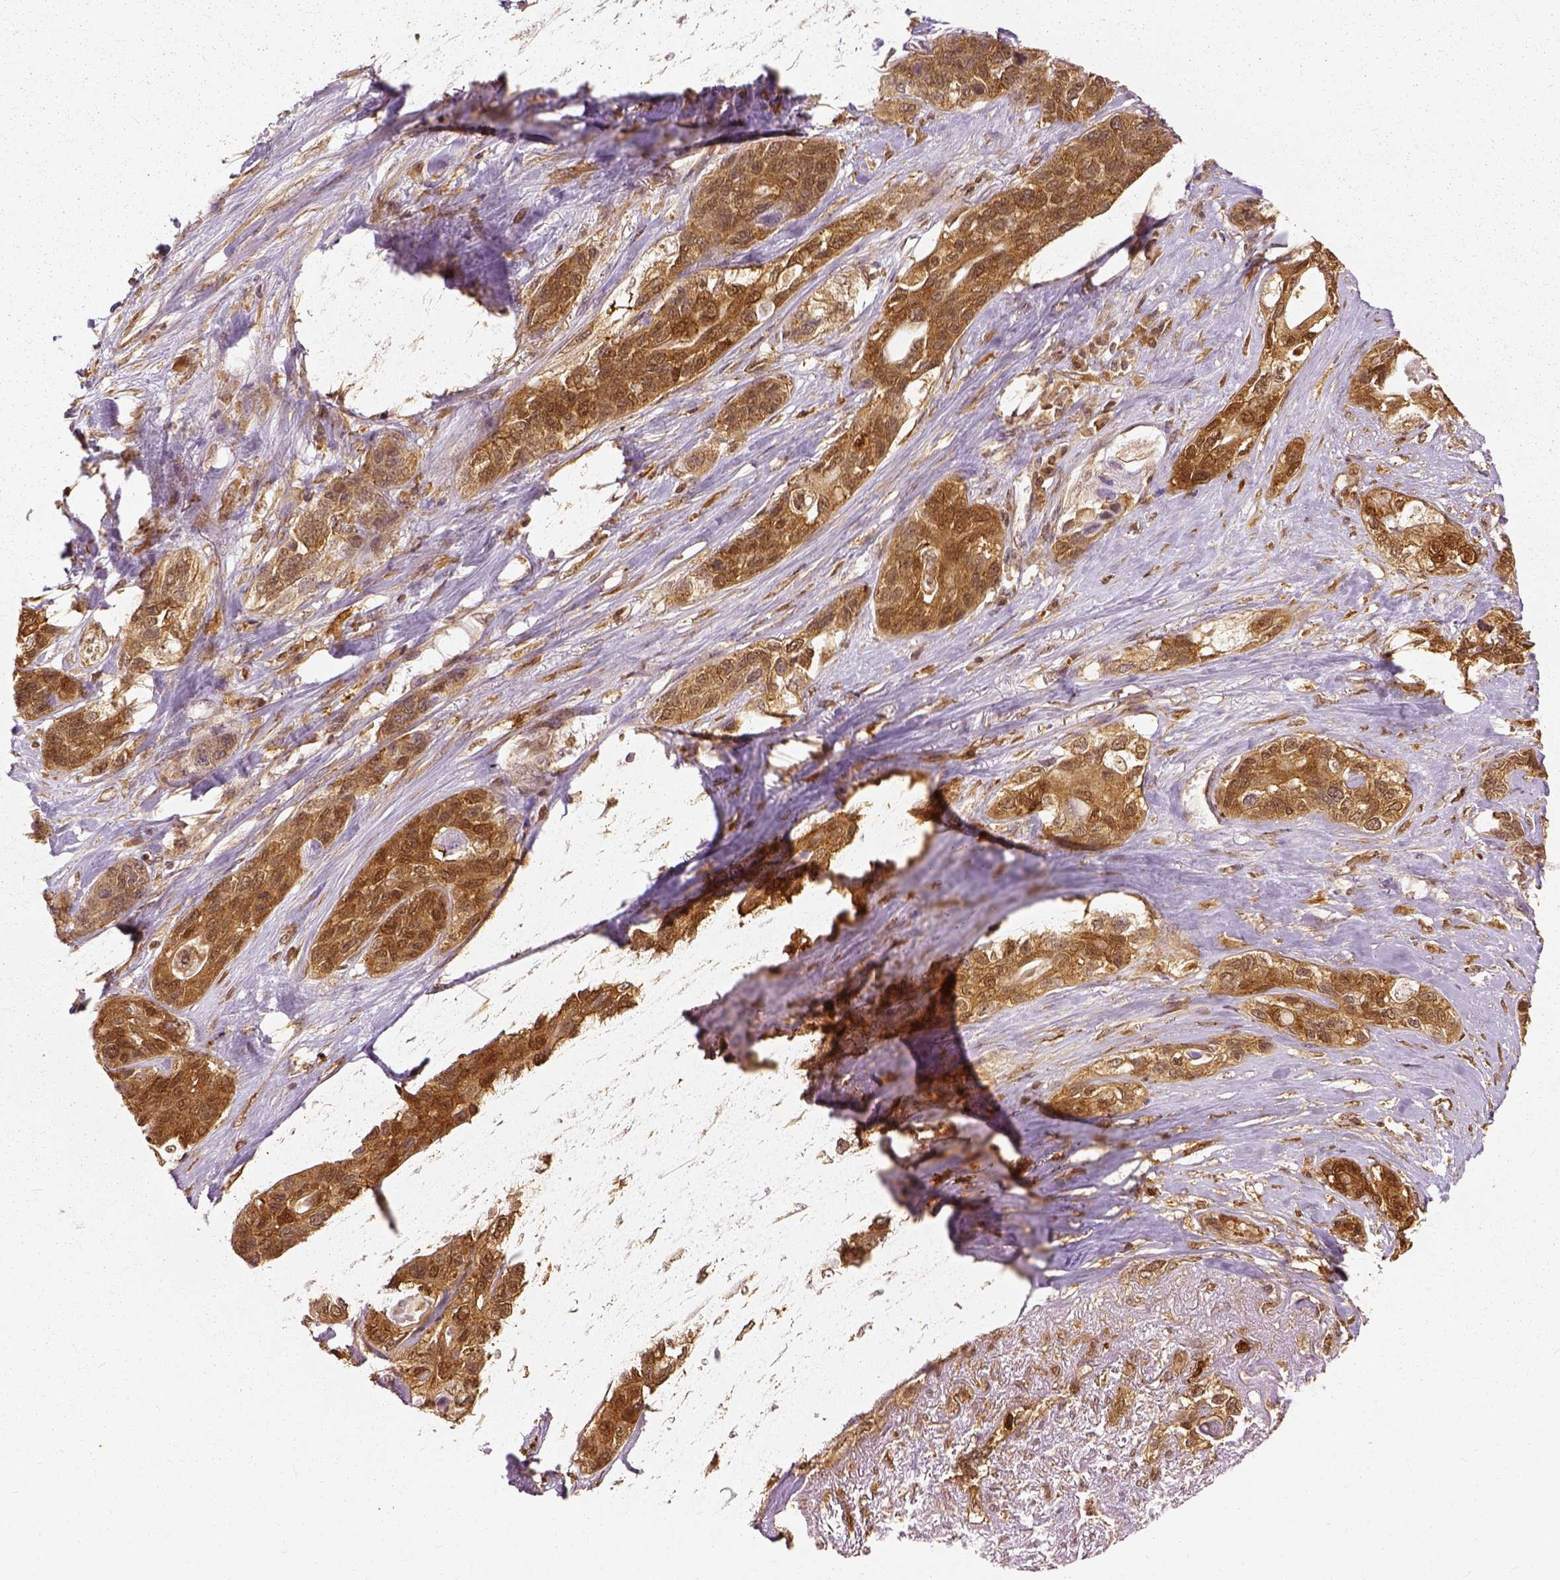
{"staining": {"intensity": "moderate", "quantity": ">75%", "location": "cytoplasmic/membranous"}, "tissue": "lung cancer", "cell_type": "Tumor cells", "image_type": "cancer", "snomed": [{"axis": "morphology", "description": "Squamous cell carcinoma, NOS"}, {"axis": "topography", "description": "Lung"}], "caption": "Immunohistochemistry (IHC) of lung cancer exhibits medium levels of moderate cytoplasmic/membranous expression in approximately >75% of tumor cells.", "gene": "GPI", "patient": {"sex": "female", "age": 70}}